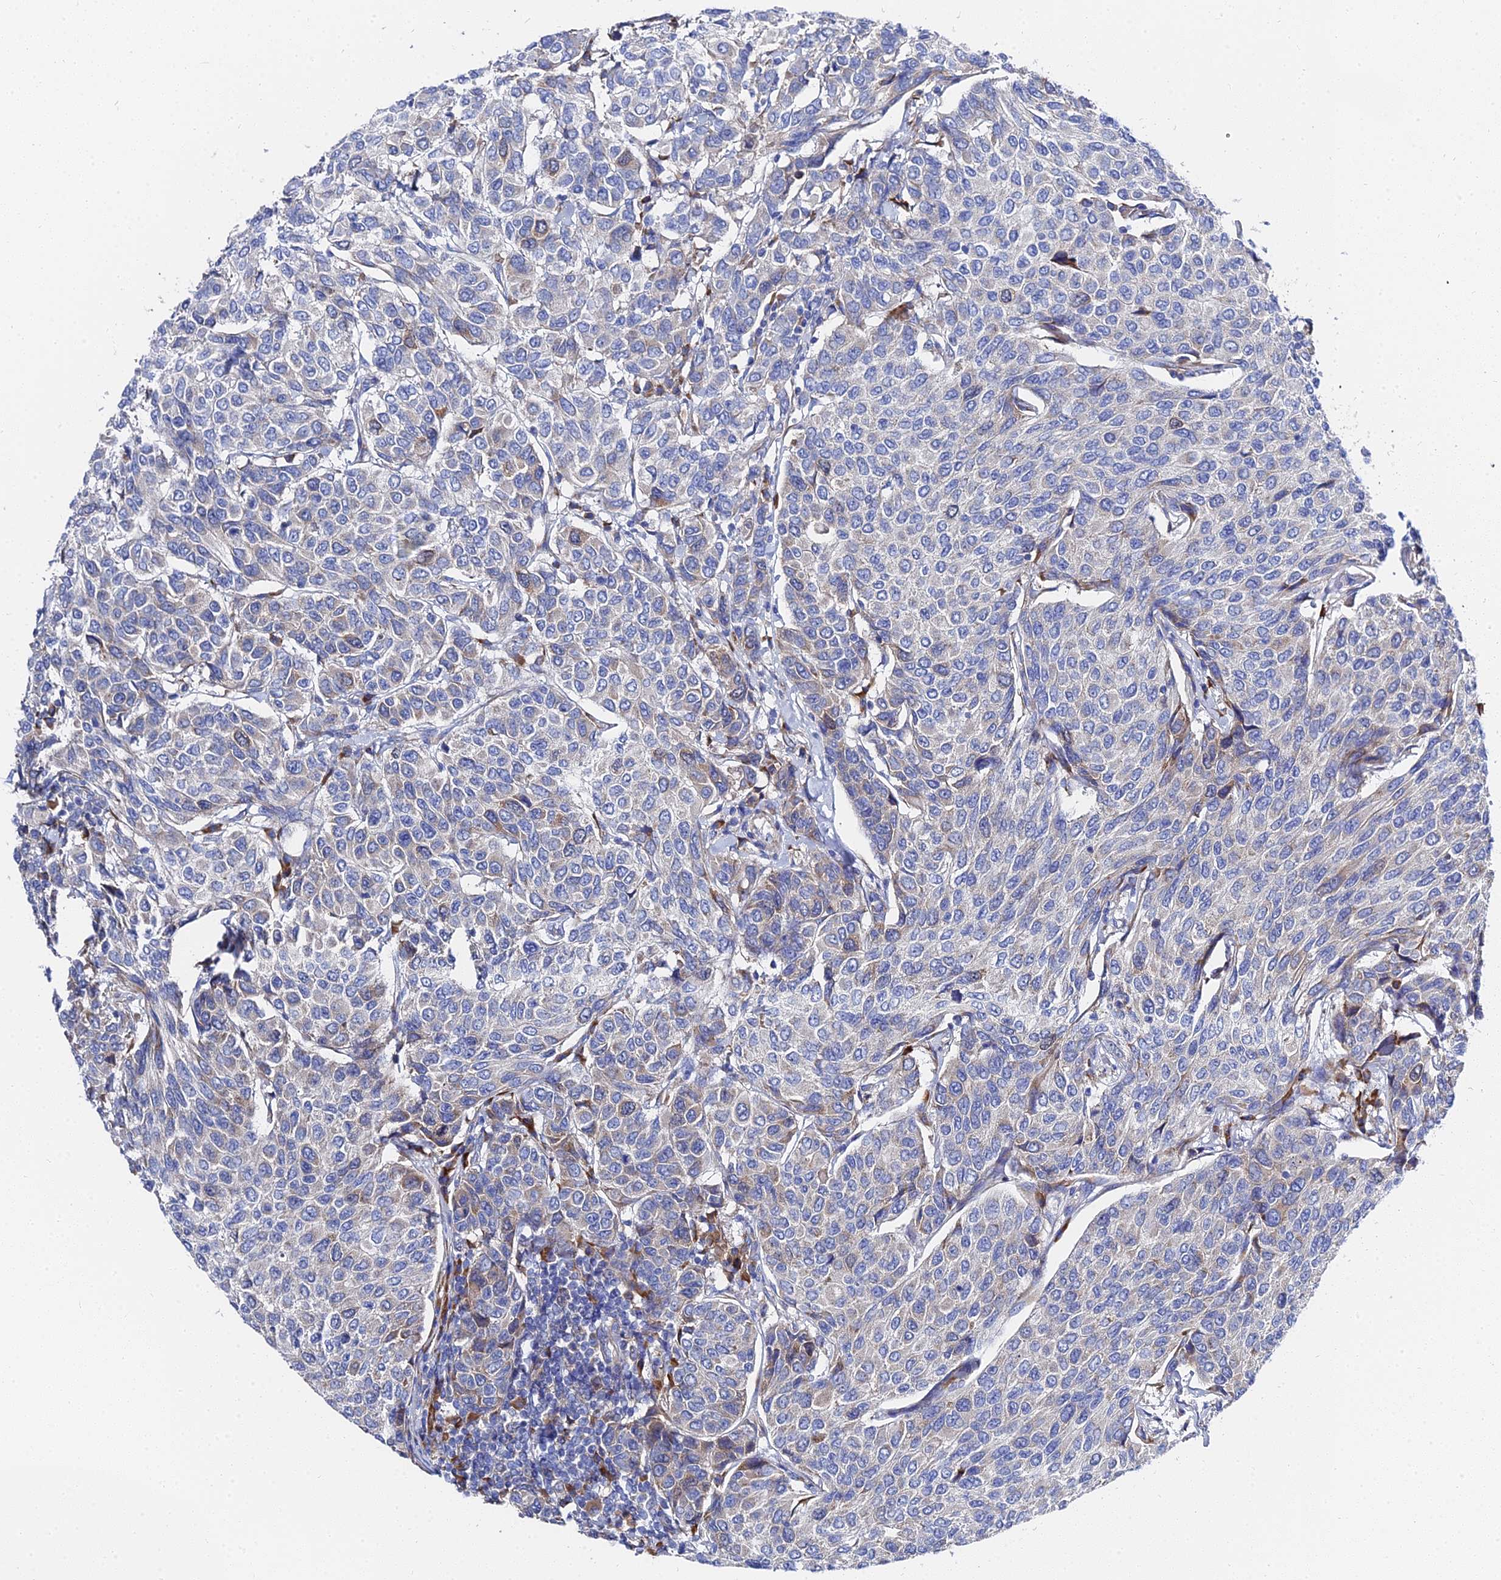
{"staining": {"intensity": "weak", "quantity": "<25%", "location": "cytoplasmic/membranous"}, "tissue": "breast cancer", "cell_type": "Tumor cells", "image_type": "cancer", "snomed": [{"axis": "morphology", "description": "Duct carcinoma"}, {"axis": "topography", "description": "Breast"}], "caption": "An image of human invasive ductal carcinoma (breast) is negative for staining in tumor cells.", "gene": "PTTG1", "patient": {"sex": "female", "age": 55}}